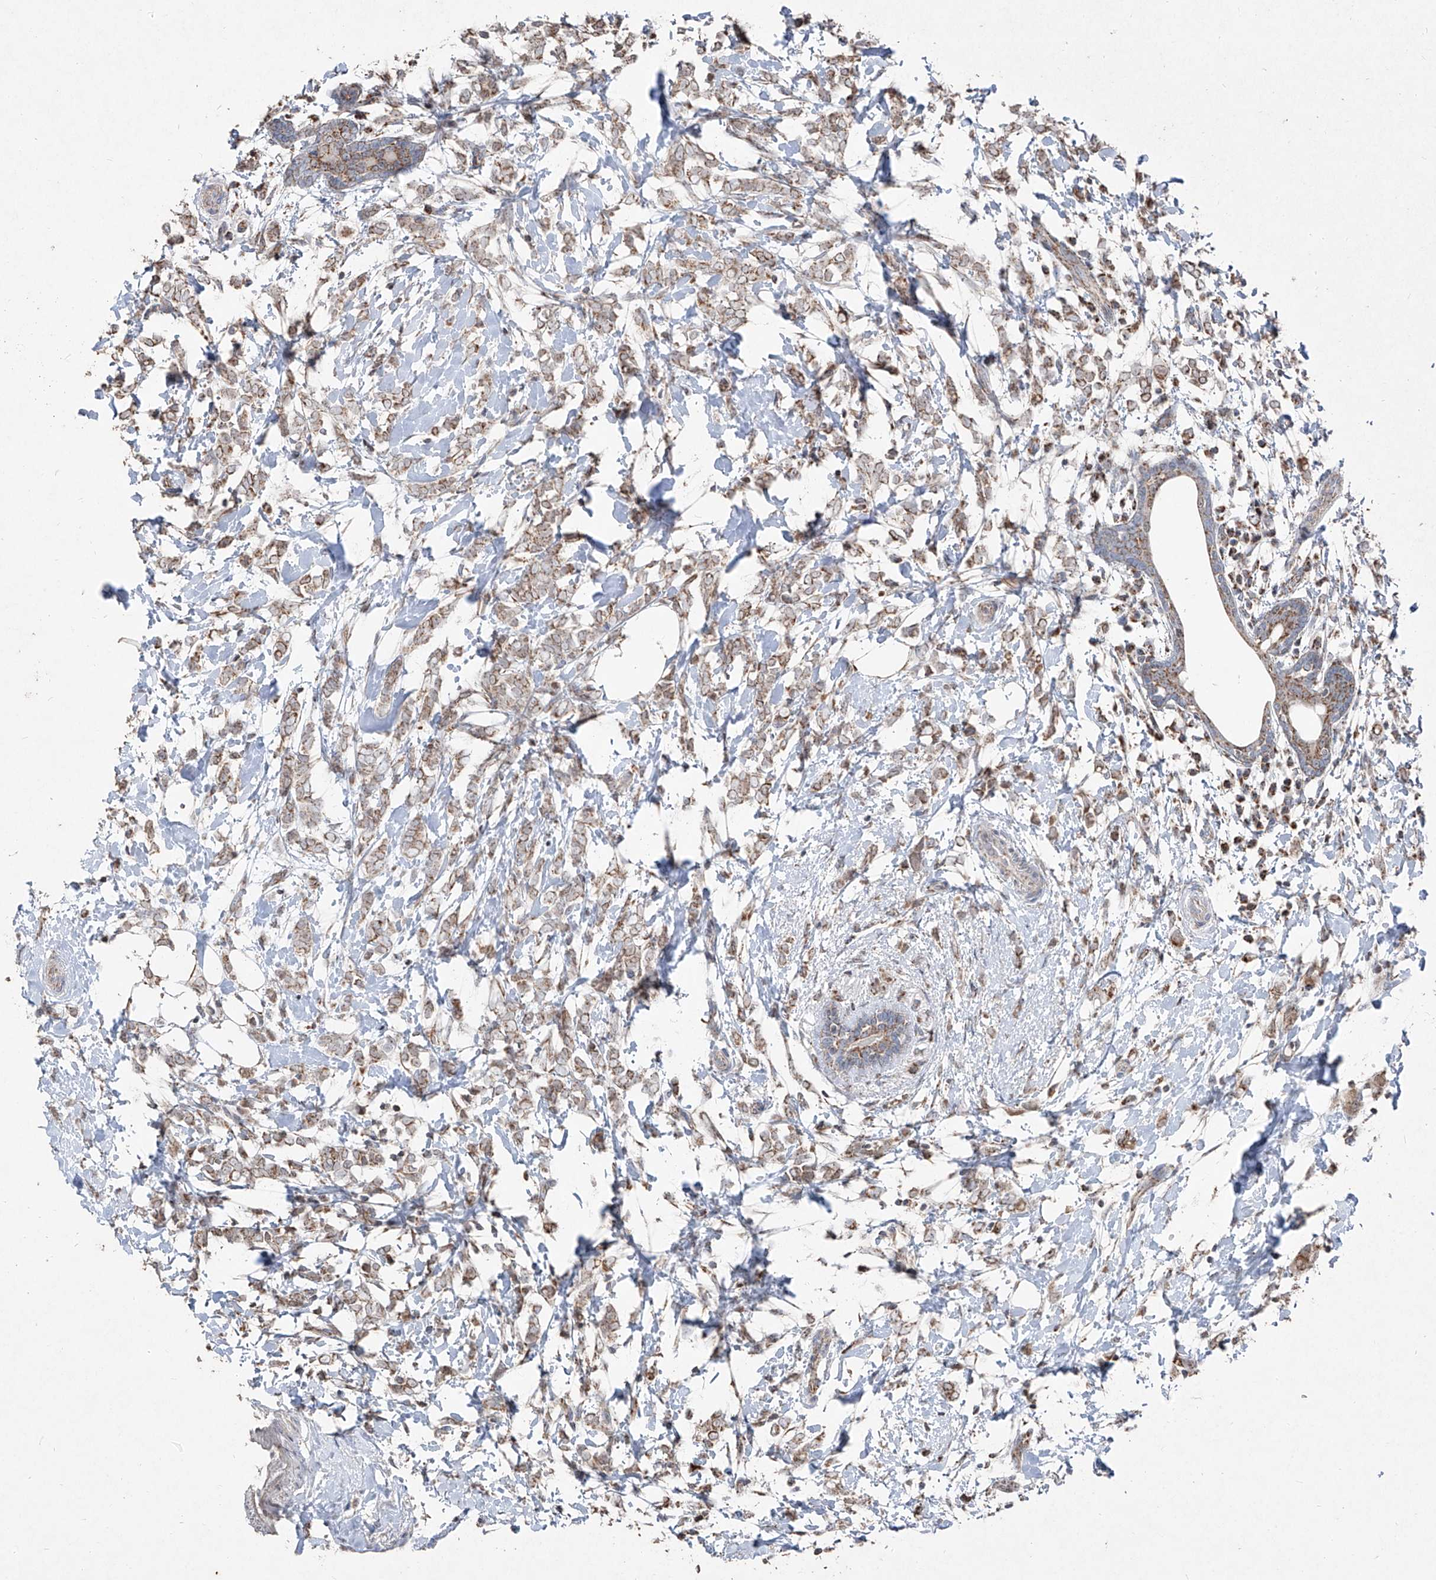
{"staining": {"intensity": "moderate", "quantity": ">75%", "location": "cytoplasmic/membranous"}, "tissue": "breast cancer", "cell_type": "Tumor cells", "image_type": "cancer", "snomed": [{"axis": "morphology", "description": "Normal tissue, NOS"}, {"axis": "morphology", "description": "Lobular carcinoma"}, {"axis": "topography", "description": "Breast"}], "caption": "Moderate cytoplasmic/membranous protein expression is appreciated in approximately >75% of tumor cells in lobular carcinoma (breast).", "gene": "NDUFB3", "patient": {"sex": "female", "age": 47}}